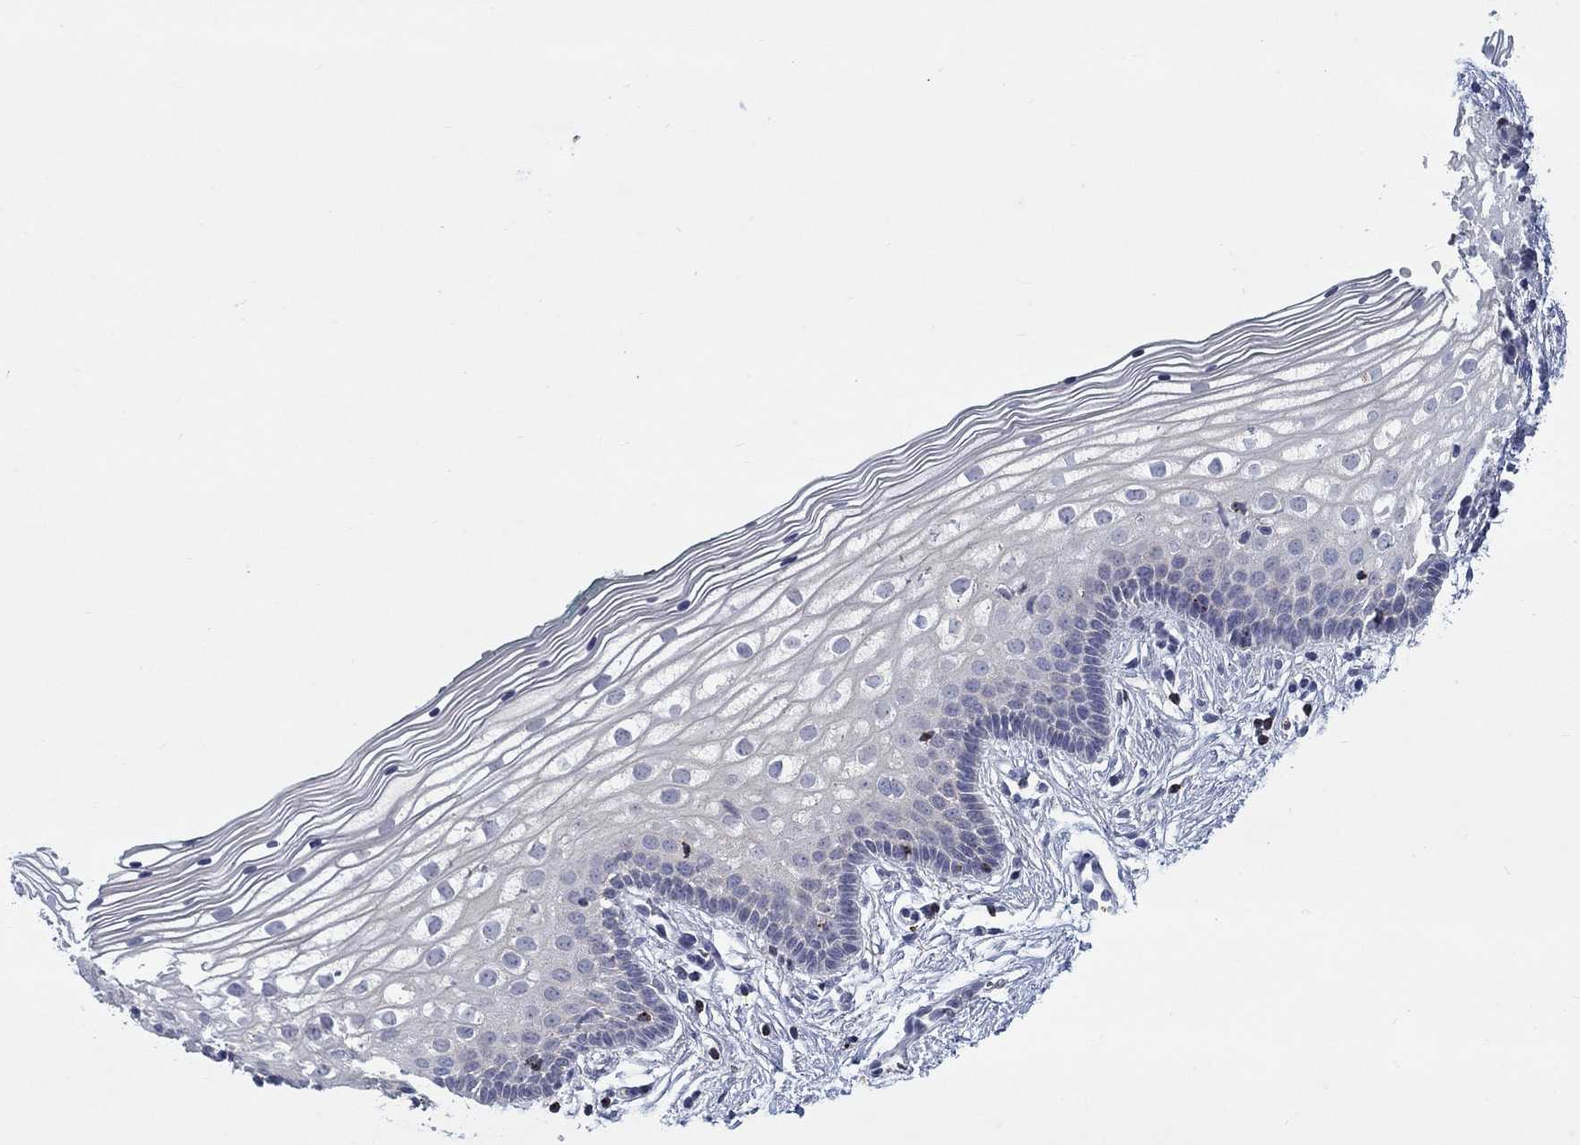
{"staining": {"intensity": "negative", "quantity": "none", "location": "none"}, "tissue": "vagina", "cell_type": "Squamous epithelial cells", "image_type": "normal", "snomed": [{"axis": "morphology", "description": "Normal tissue, NOS"}, {"axis": "topography", "description": "Vagina"}], "caption": "IHC photomicrograph of normal vagina: vagina stained with DAB shows no significant protein staining in squamous epithelial cells.", "gene": "GZMA", "patient": {"sex": "female", "age": 36}}